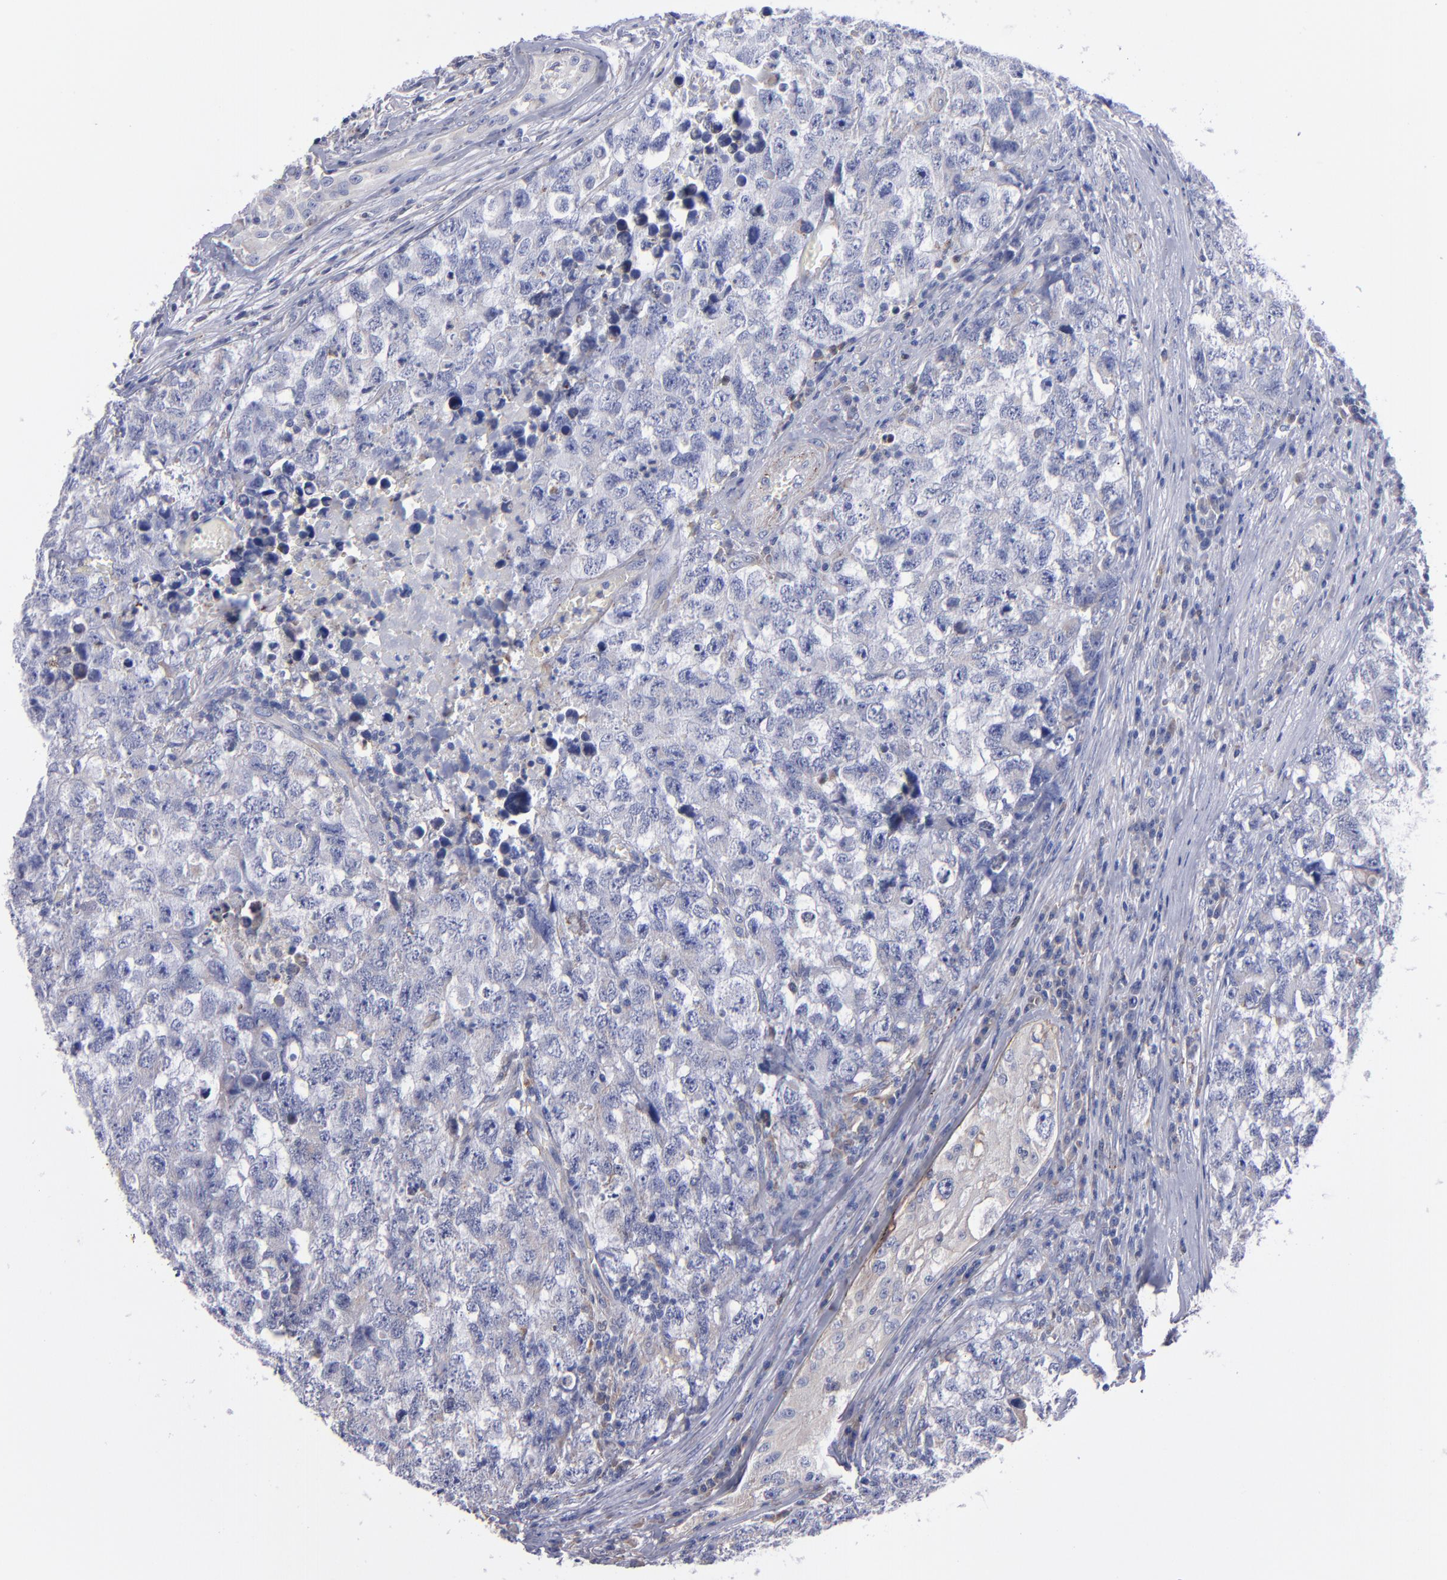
{"staining": {"intensity": "weak", "quantity": "<25%", "location": "cytoplasmic/membranous"}, "tissue": "testis cancer", "cell_type": "Tumor cells", "image_type": "cancer", "snomed": [{"axis": "morphology", "description": "Carcinoma, Embryonal, NOS"}, {"axis": "topography", "description": "Testis"}], "caption": "An image of human embryonal carcinoma (testis) is negative for staining in tumor cells.", "gene": "MFGE8", "patient": {"sex": "male", "age": 31}}